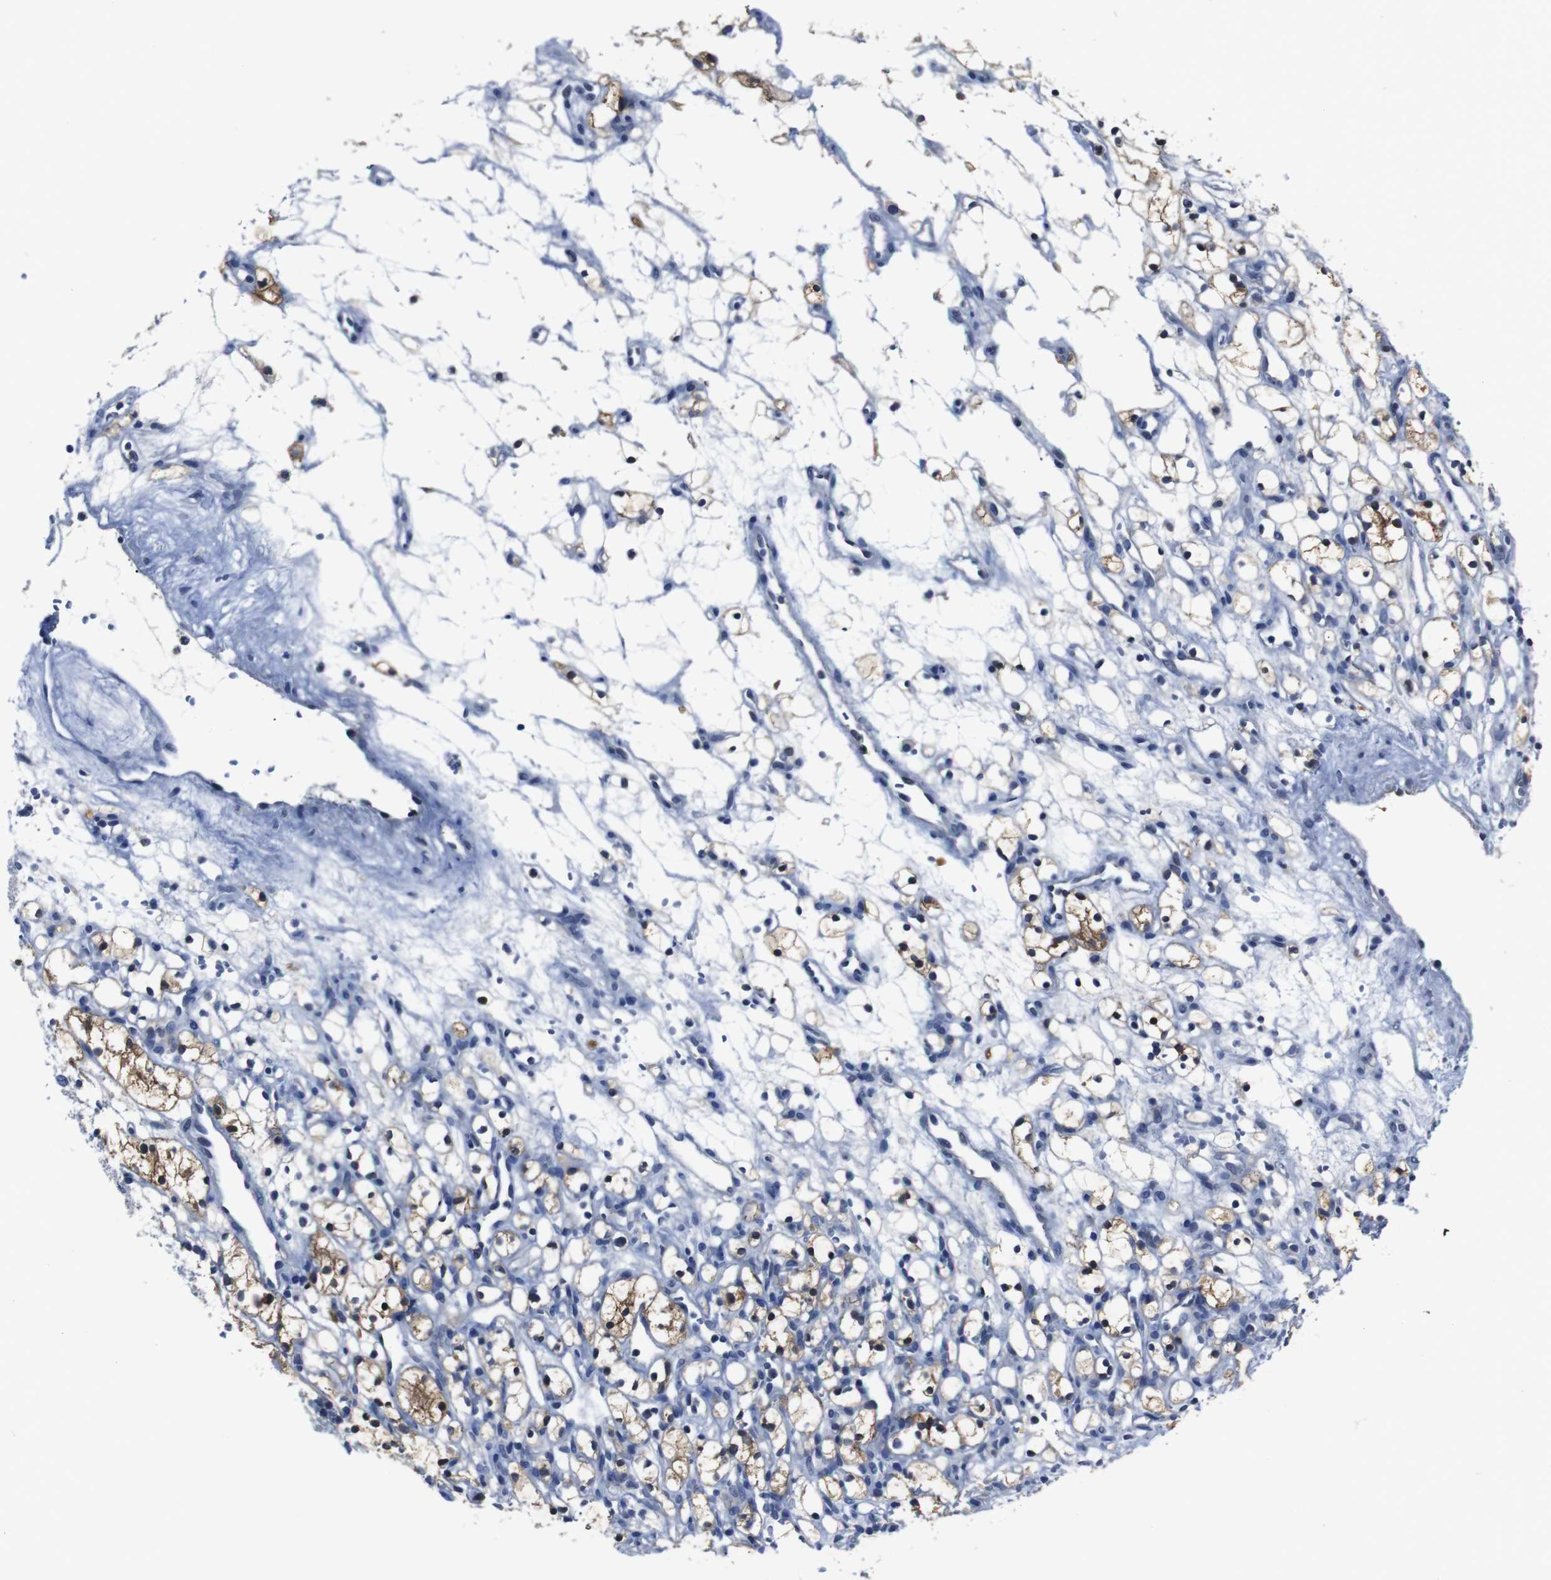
{"staining": {"intensity": "moderate", "quantity": "25%-75%", "location": "cytoplasmic/membranous"}, "tissue": "renal cancer", "cell_type": "Tumor cells", "image_type": "cancer", "snomed": [{"axis": "morphology", "description": "Adenocarcinoma, NOS"}, {"axis": "topography", "description": "Kidney"}], "caption": "Protein positivity by immunohistochemistry displays moderate cytoplasmic/membranous positivity in approximately 25%-75% of tumor cells in renal cancer.", "gene": "SEMA4B", "patient": {"sex": "female", "age": 60}}